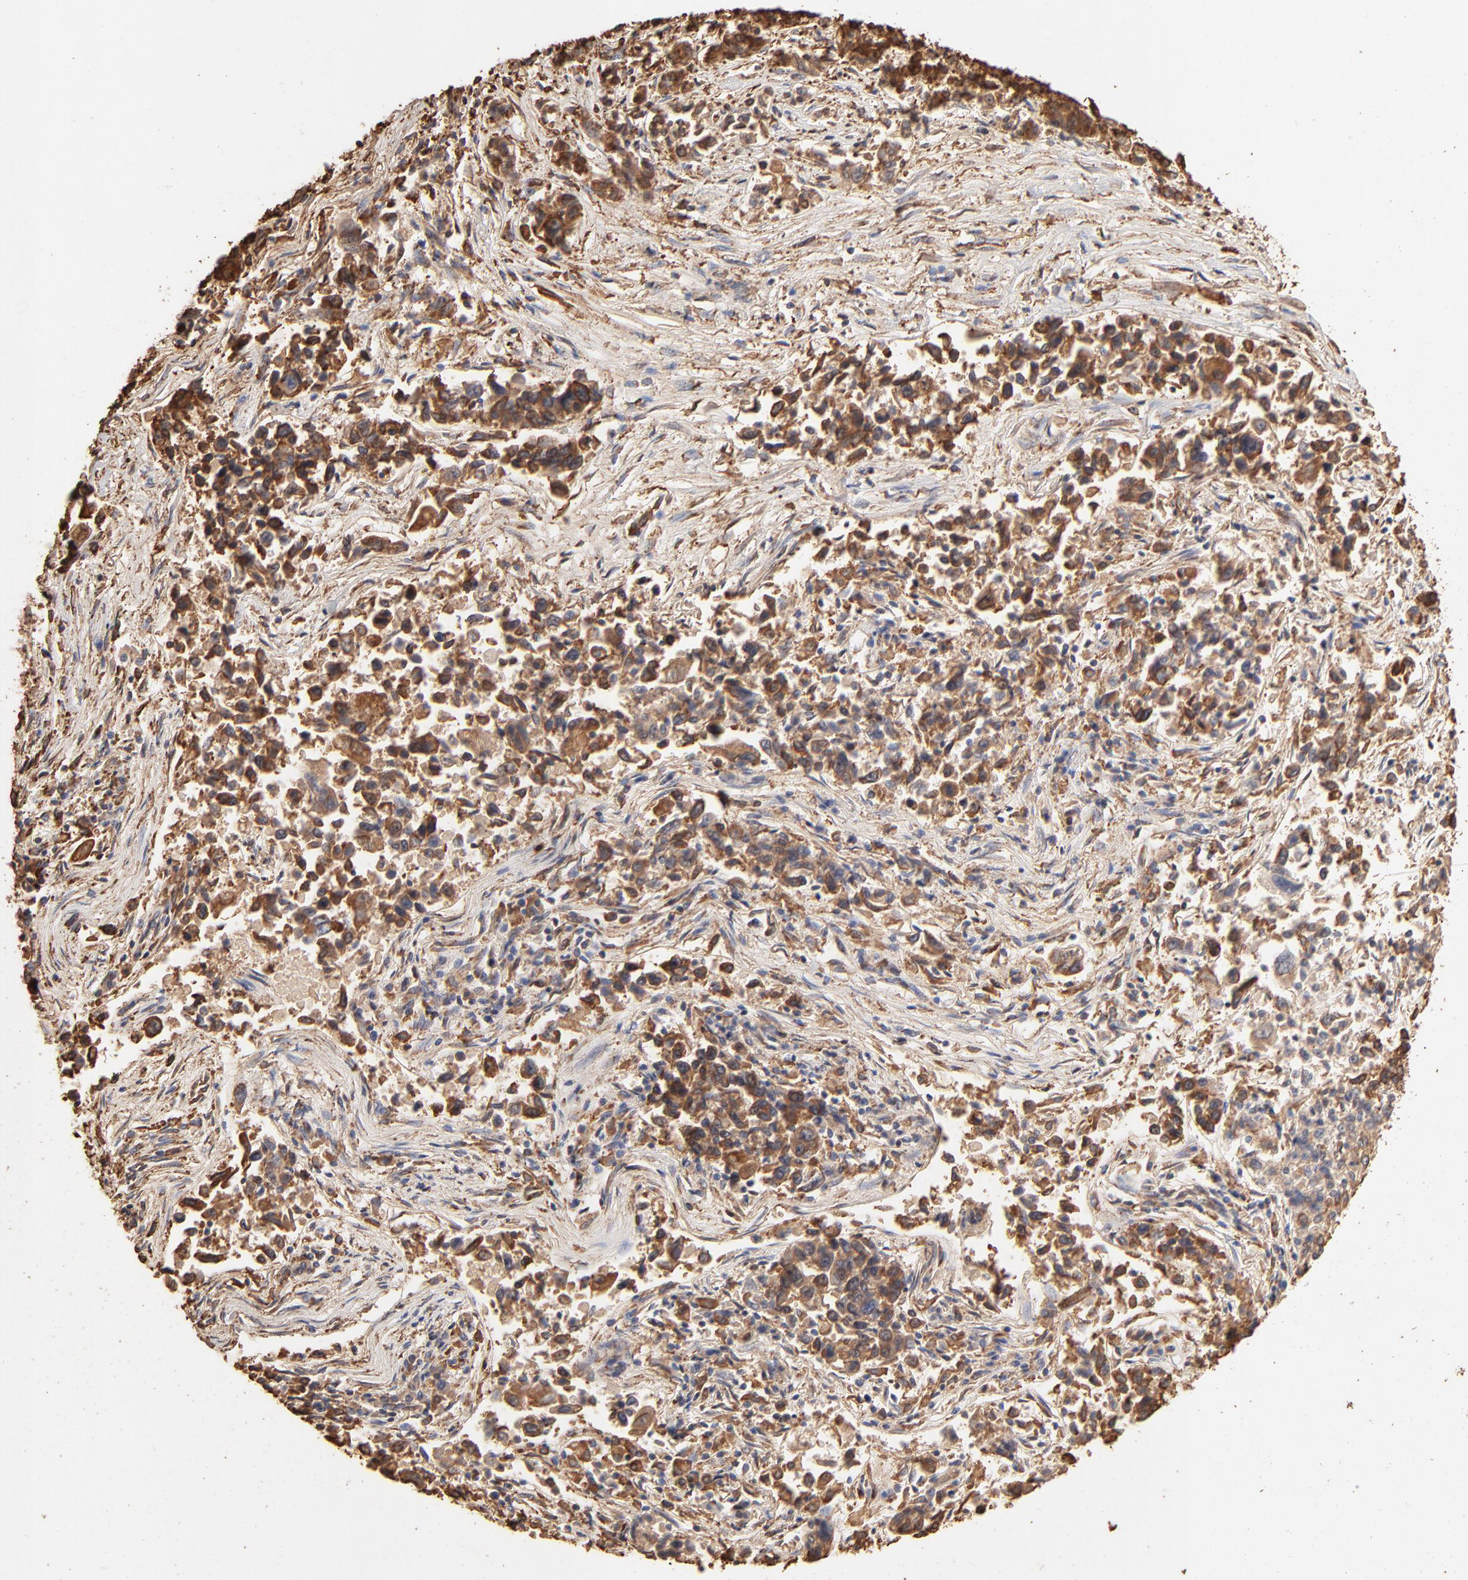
{"staining": {"intensity": "moderate", "quantity": ">75%", "location": "cytoplasmic/membranous"}, "tissue": "lung cancer", "cell_type": "Tumor cells", "image_type": "cancer", "snomed": [{"axis": "morphology", "description": "Adenocarcinoma, NOS"}, {"axis": "topography", "description": "Lung"}], "caption": "Immunohistochemistry (IHC) staining of lung cancer (adenocarcinoma), which shows medium levels of moderate cytoplasmic/membranous positivity in about >75% of tumor cells indicating moderate cytoplasmic/membranous protein positivity. The staining was performed using DAB (3,3'-diaminobenzidine) (brown) for protein detection and nuclei were counterstained in hematoxylin (blue).", "gene": "PDIA3", "patient": {"sex": "male", "age": 84}}